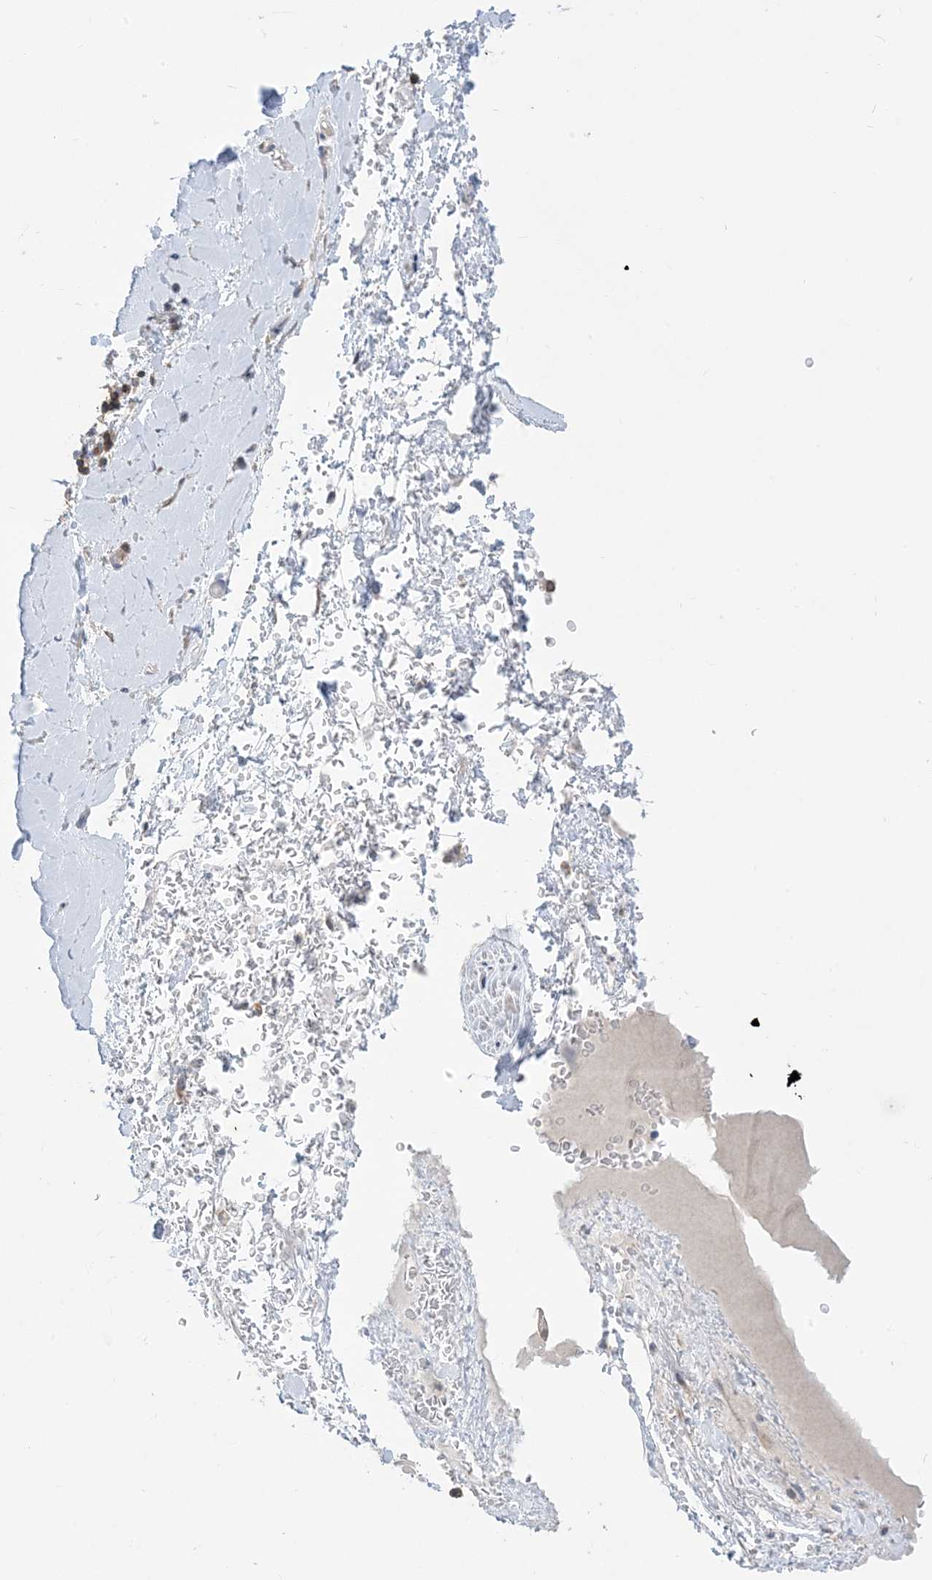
{"staining": {"intensity": "weak", "quantity": ">75%", "location": "cytoplasmic/membranous"}, "tissue": "soft tissue", "cell_type": "Chondrocytes", "image_type": "normal", "snomed": [{"axis": "morphology", "description": "Normal tissue, NOS"}, {"axis": "morphology", "description": "Adenocarcinoma, NOS"}, {"axis": "topography", "description": "Stomach, upper"}, {"axis": "topography", "description": "Peripheral nerve tissue"}], "caption": "Immunohistochemical staining of unremarkable human soft tissue exhibits weak cytoplasmic/membranous protein staining in approximately >75% of chondrocytes. (Brightfield microscopy of DAB IHC at high magnification).", "gene": "AOC1", "patient": {"sex": "male", "age": 62}}